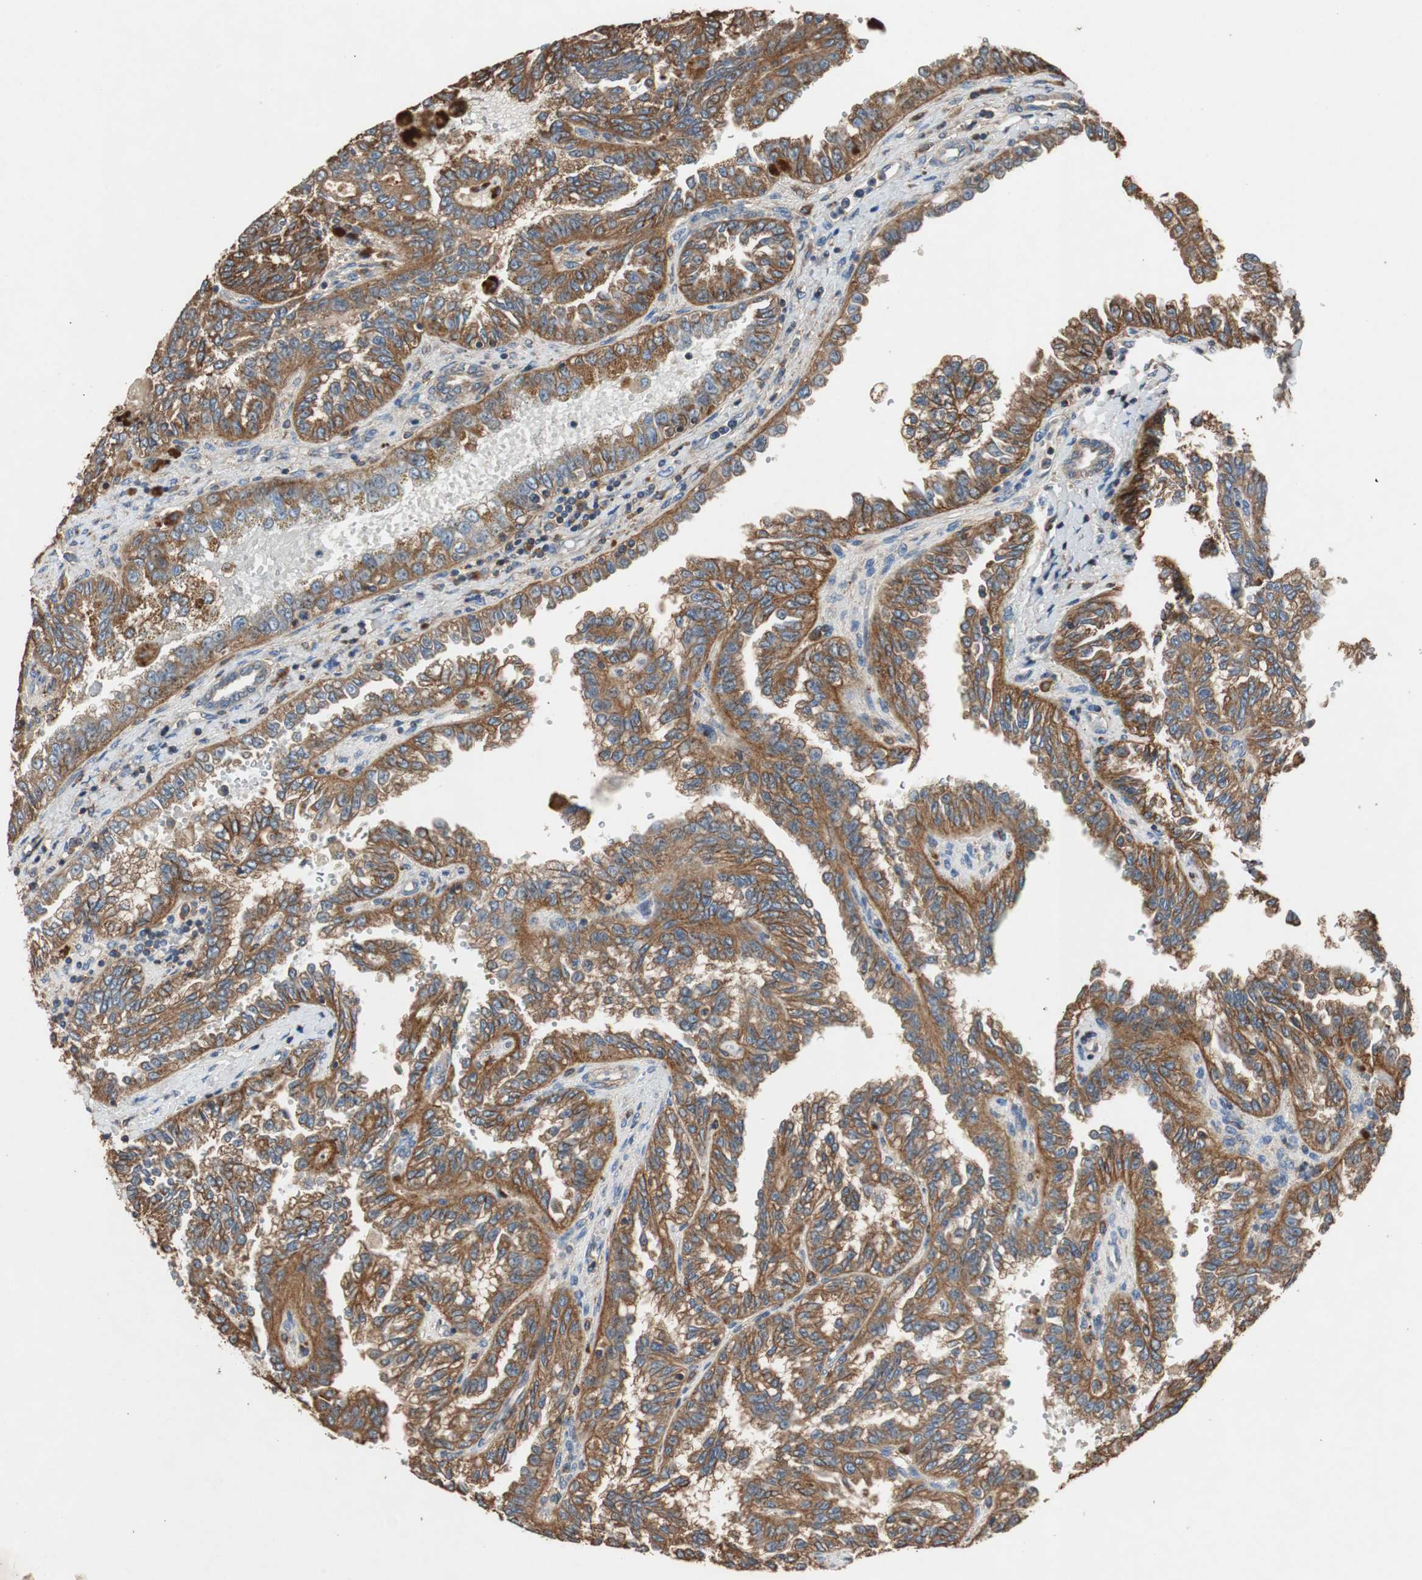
{"staining": {"intensity": "strong", "quantity": ">75%", "location": "cytoplasmic/membranous"}, "tissue": "renal cancer", "cell_type": "Tumor cells", "image_type": "cancer", "snomed": [{"axis": "morphology", "description": "Inflammation, NOS"}, {"axis": "morphology", "description": "Adenocarcinoma, NOS"}, {"axis": "topography", "description": "Kidney"}], "caption": "Adenocarcinoma (renal) stained with DAB (3,3'-diaminobenzidine) IHC demonstrates high levels of strong cytoplasmic/membranous positivity in about >75% of tumor cells.", "gene": "TNFRSF14", "patient": {"sex": "male", "age": 68}}